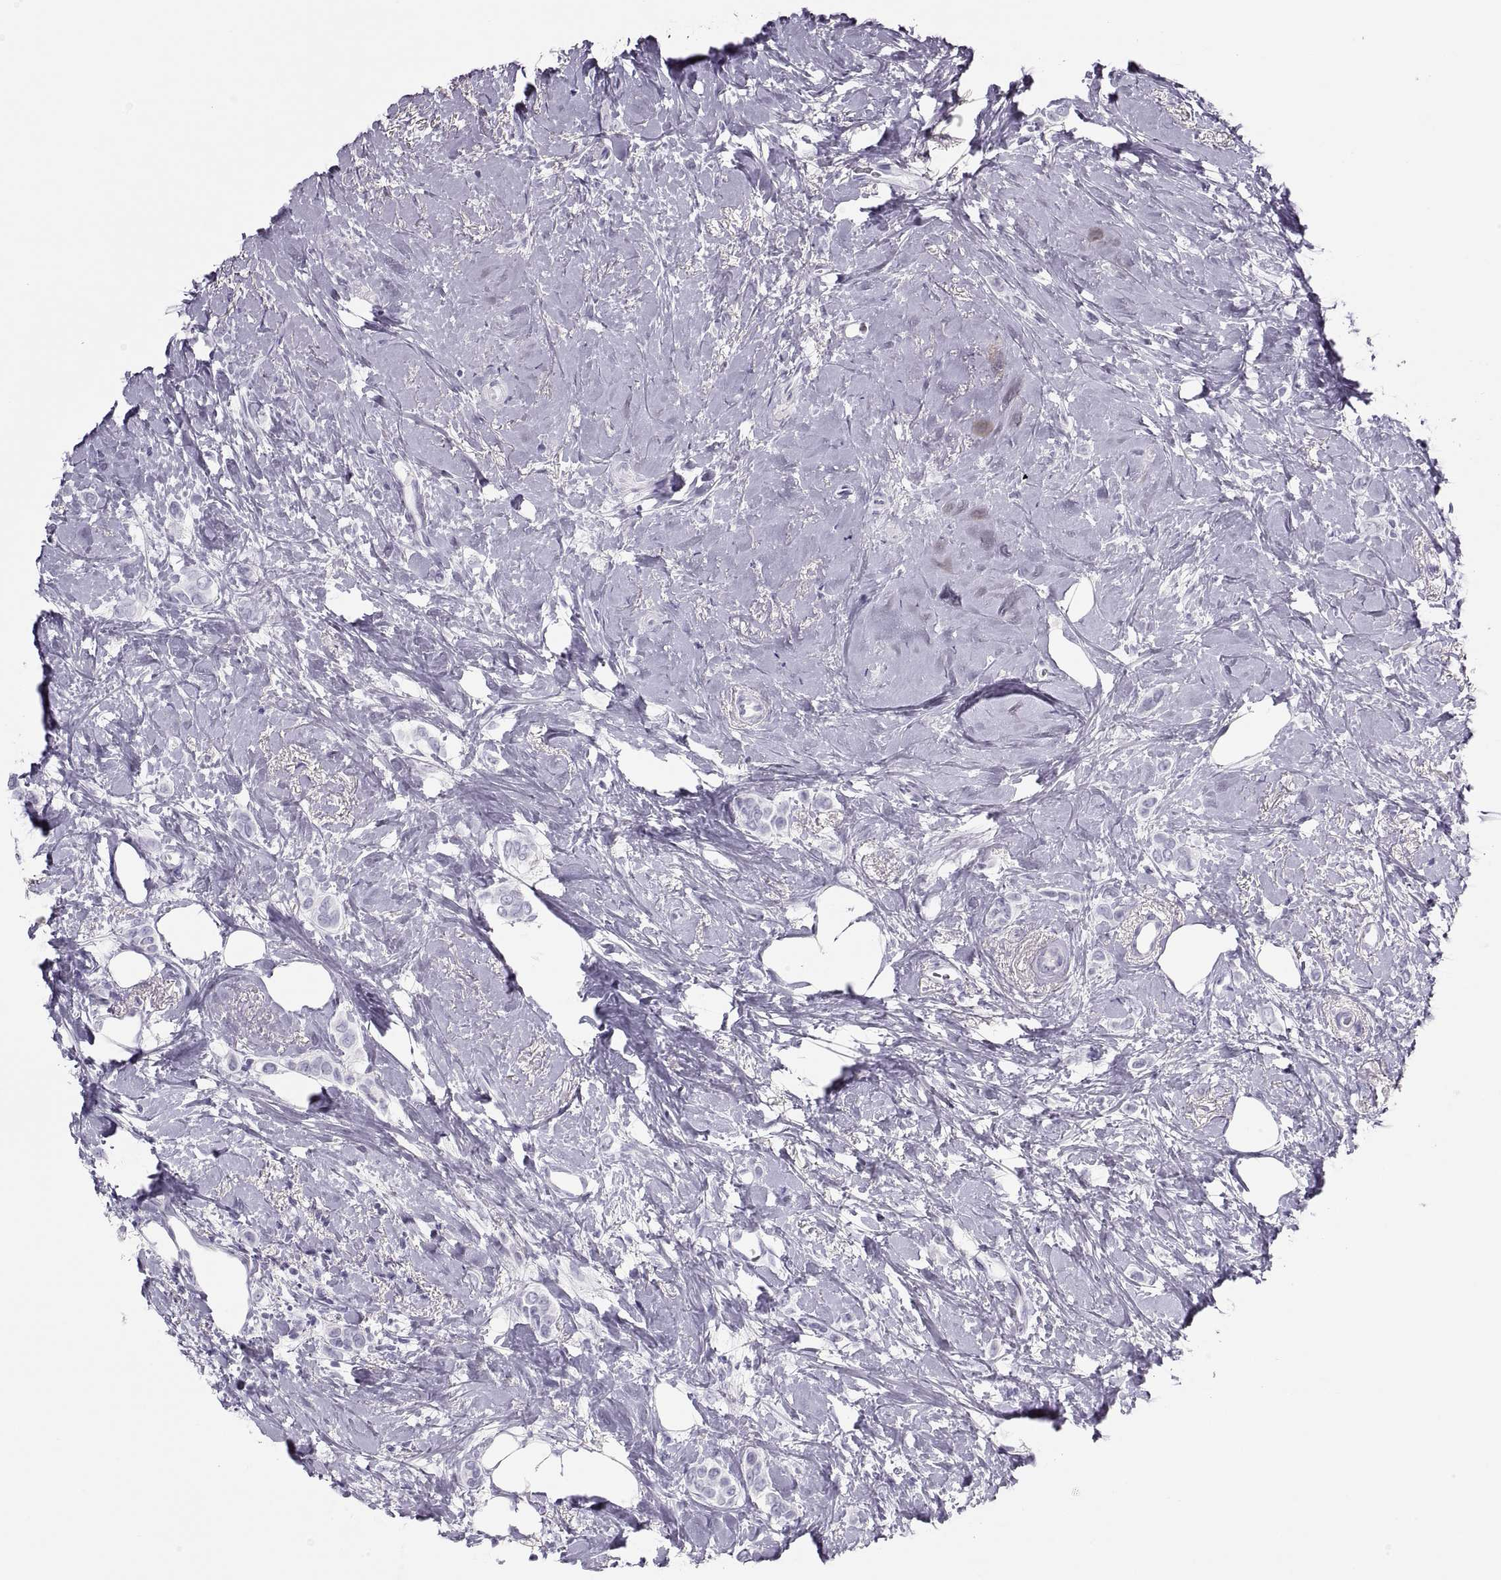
{"staining": {"intensity": "negative", "quantity": "none", "location": "none"}, "tissue": "breast cancer", "cell_type": "Tumor cells", "image_type": "cancer", "snomed": [{"axis": "morphology", "description": "Lobular carcinoma"}, {"axis": "topography", "description": "Breast"}], "caption": "Breast cancer was stained to show a protein in brown. There is no significant expression in tumor cells.", "gene": "SEMG1", "patient": {"sex": "female", "age": 66}}